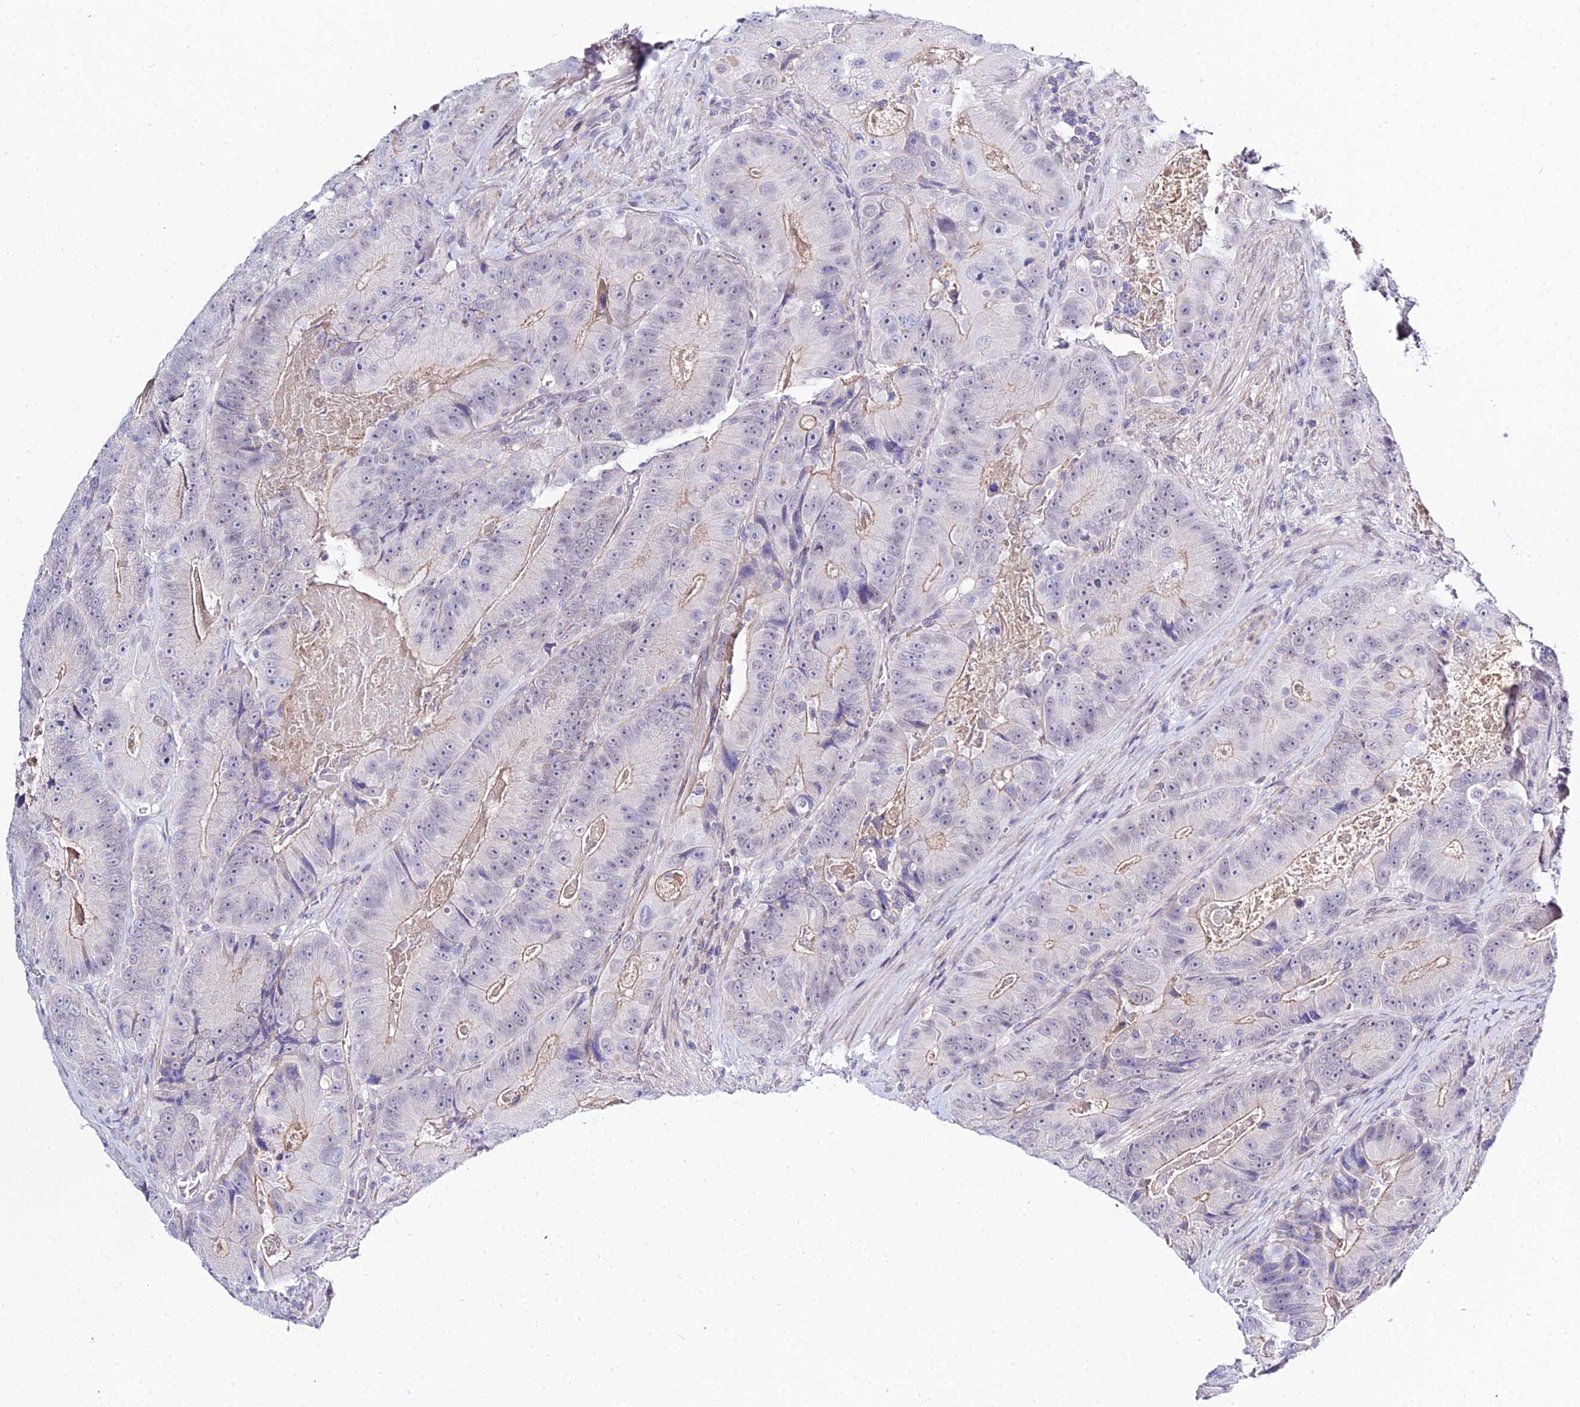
{"staining": {"intensity": "negative", "quantity": "none", "location": "none"}, "tissue": "colorectal cancer", "cell_type": "Tumor cells", "image_type": "cancer", "snomed": [{"axis": "morphology", "description": "Adenocarcinoma, NOS"}, {"axis": "topography", "description": "Colon"}], "caption": "The photomicrograph exhibits no staining of tumor cells in colorectal adenocarcinoma.", "gene": "ZNF628", "patient": {"sex": "female", "age": 86}}